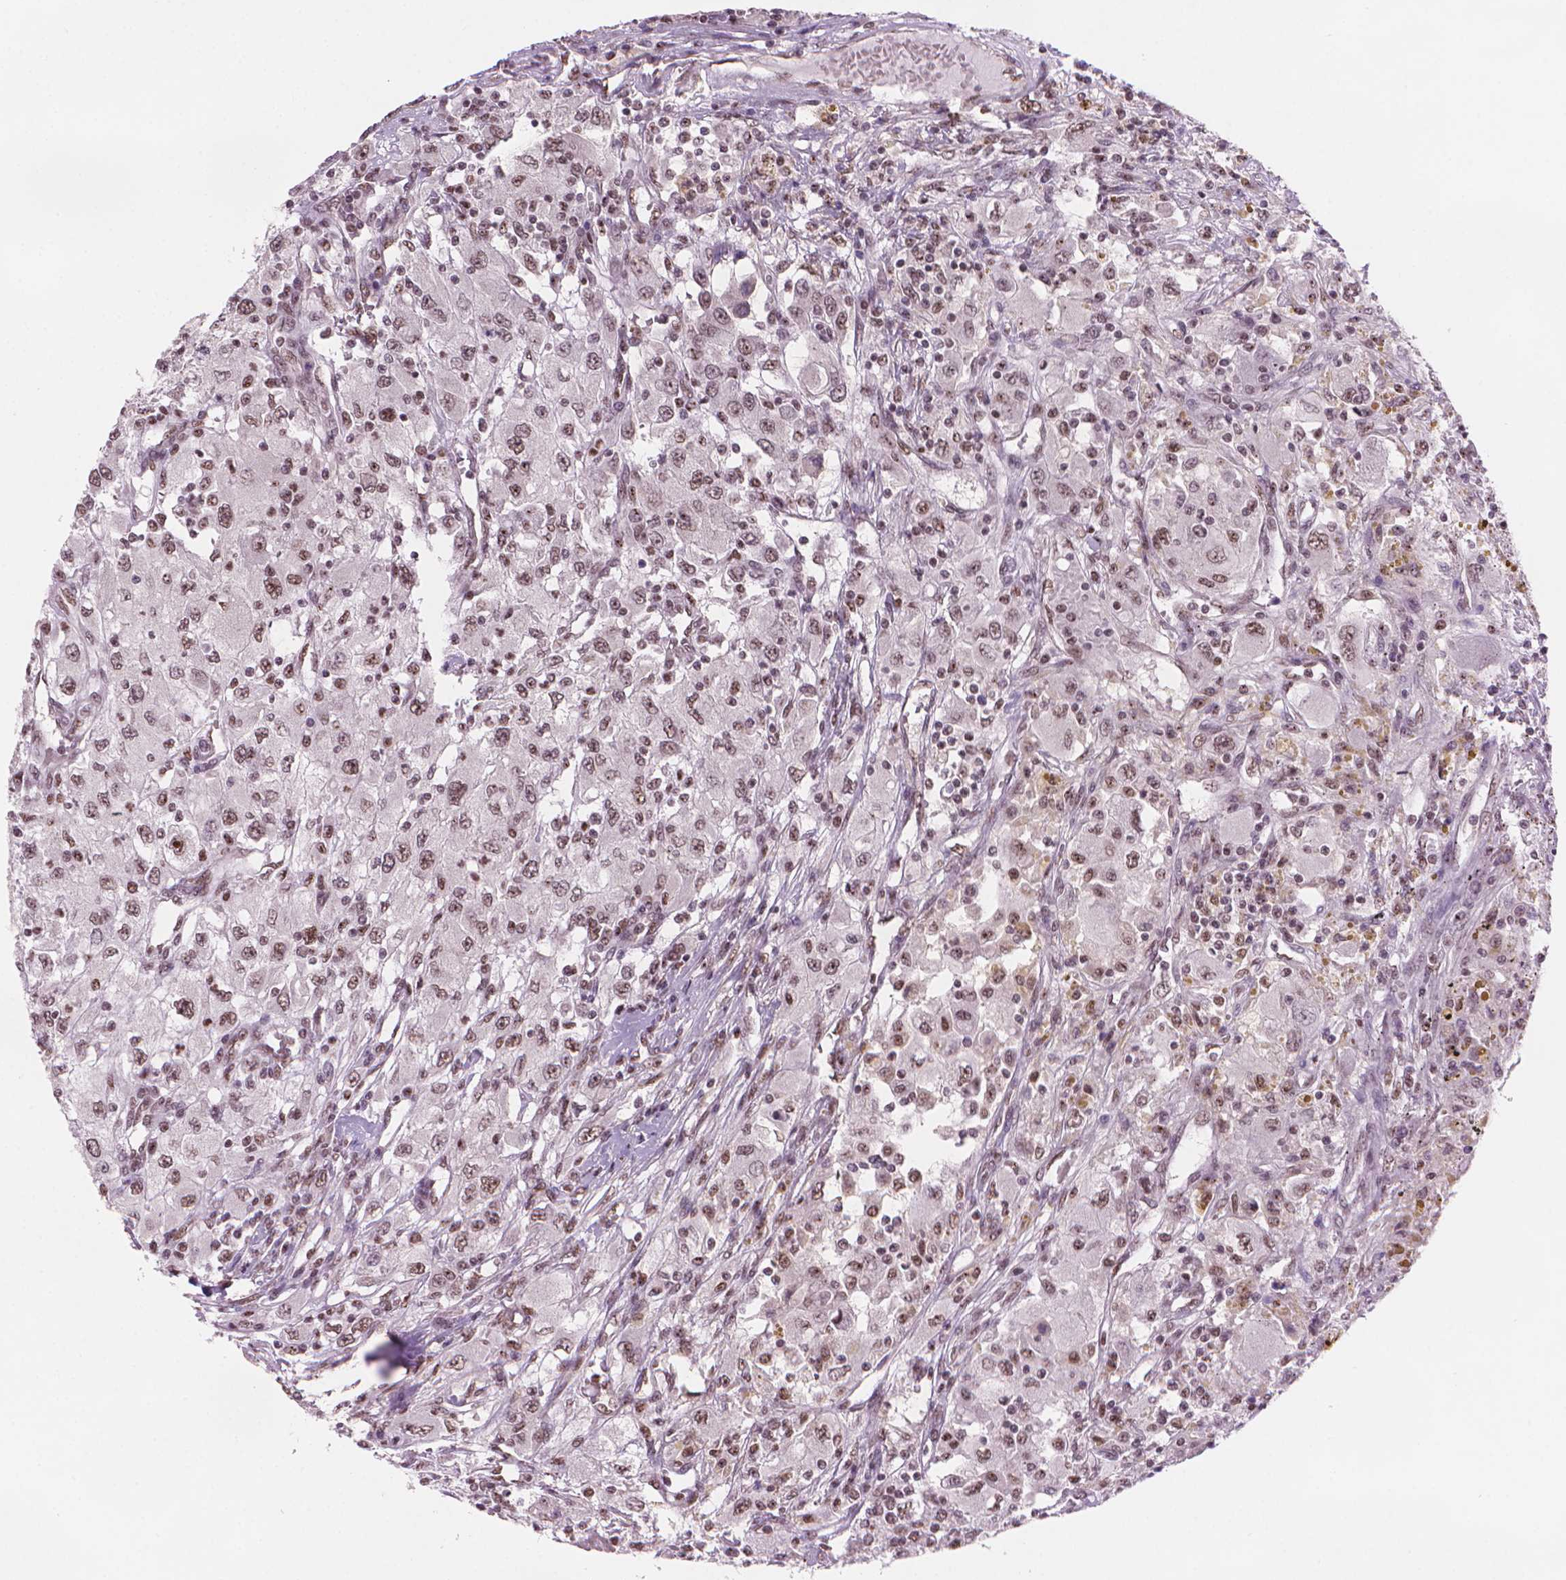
{"staining": {"intensity": "moderate", "quantity": ">75%", "location": "nuclear"}, "tissue": "renal cancer", "cell_type": "Tumor cells", "image_type": "cancer", "snomed": [{"axis": "morphology", "description": "Adenocarcinoma, NOS"}, {"axis": "topography", "description": "Kidney"}], "caption": "This image demonstrates immunohistochemistry staining of human adenocarcinoma (renal), with medium moderate nuclear staining in about >75% of tumor cells.", "gene": "UBN1", "patient": {"sex": "female", "age": 67}}